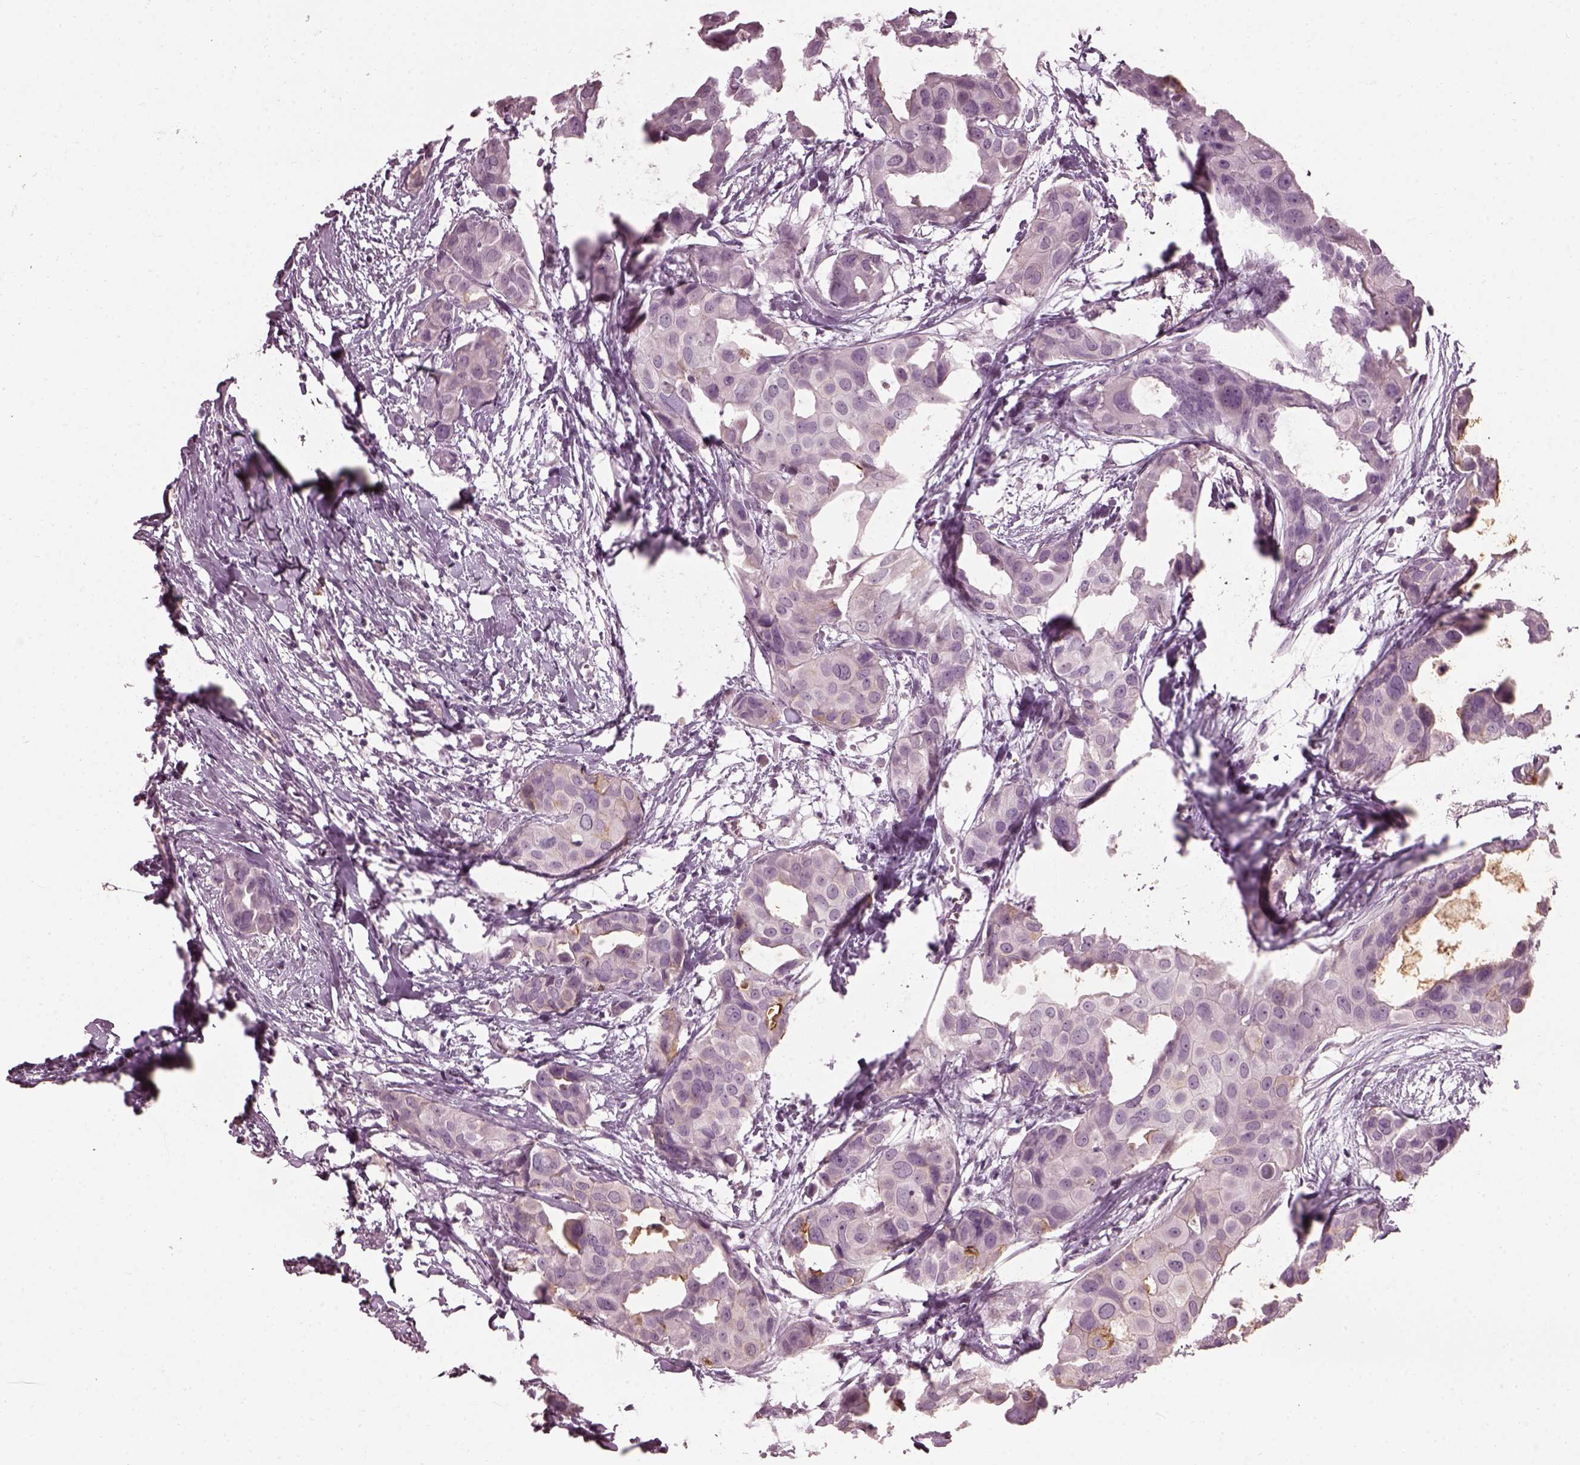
{"staining": {"intensity": "negative", "quantity": "none", "location": "none"}, "tissue": "breast cancer", "cell_type": "Tumor cells", "image_type": "cancer", "snomed": [{"axis": "morphology", "description": "Duct carcinoma"}, {"axis": "topography", "description": "Breast"}], "caption": "Immunohistochemistry of human breast intraductal carcinoma shows no expression in tumor cells.", "gene": "FUT4", "patient": {"sex": "female", "age": 38}}